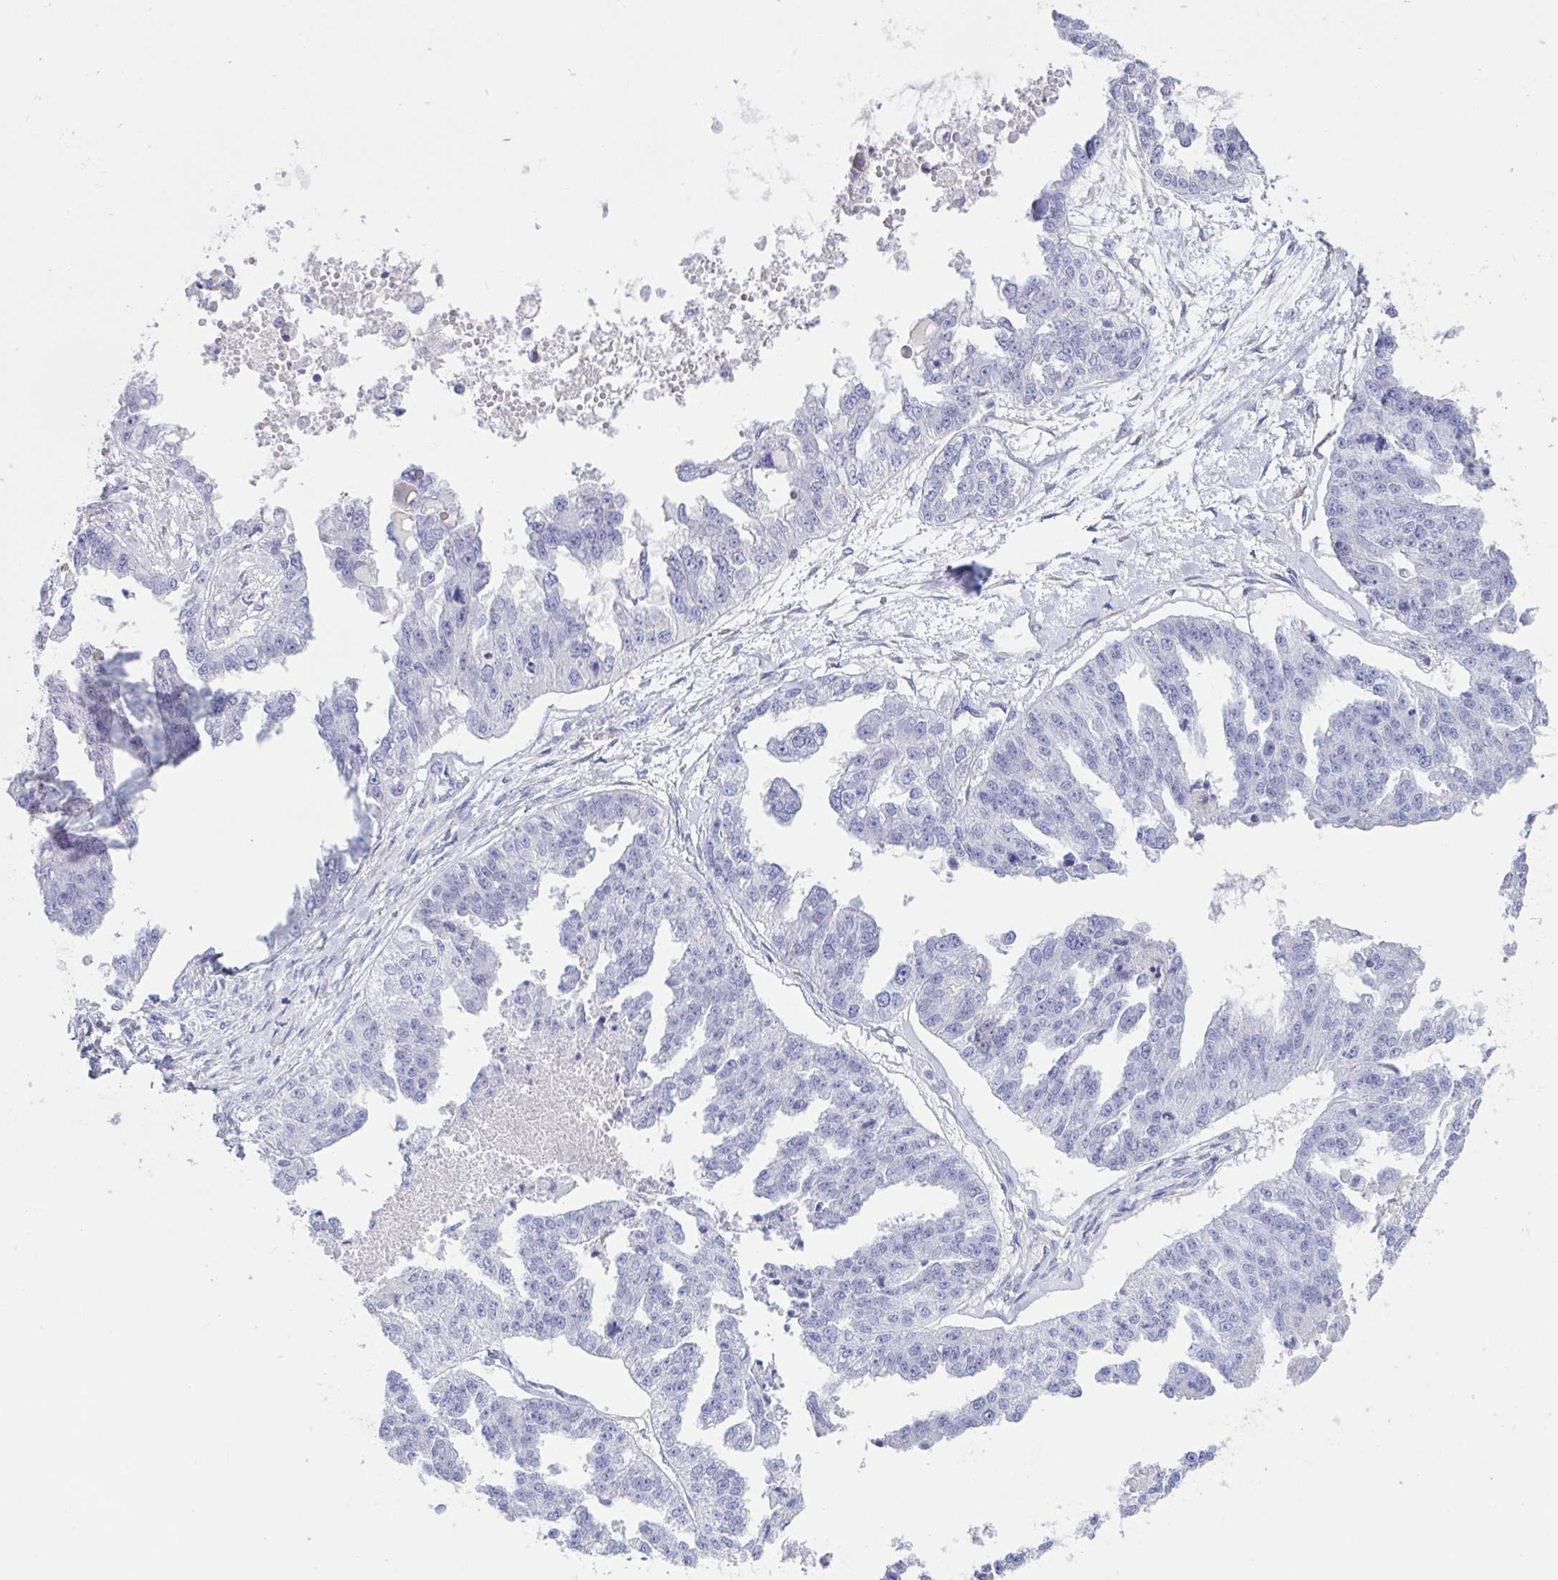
{"staining": {"intensity": "negative", "quantity": "none", "location": "none"}, "tissue": "ovarian cancer", "cell_type": "Tumor cells", "image_type": "cancer", "snomed": [{"axis": "morphology", "description": "Cystadenocarcinoma, serous, NOS"}, {"axis": "topography", "description": "Ovary"}], "caption": "High power microscopy image of an immunohistochemistry image of ovarian cancer (serous cystadenocarcinoma), revealing no significant positivity in tumor cells.", "gene": "TNNC1", "patient": {"sex": "female", "age": 58}}